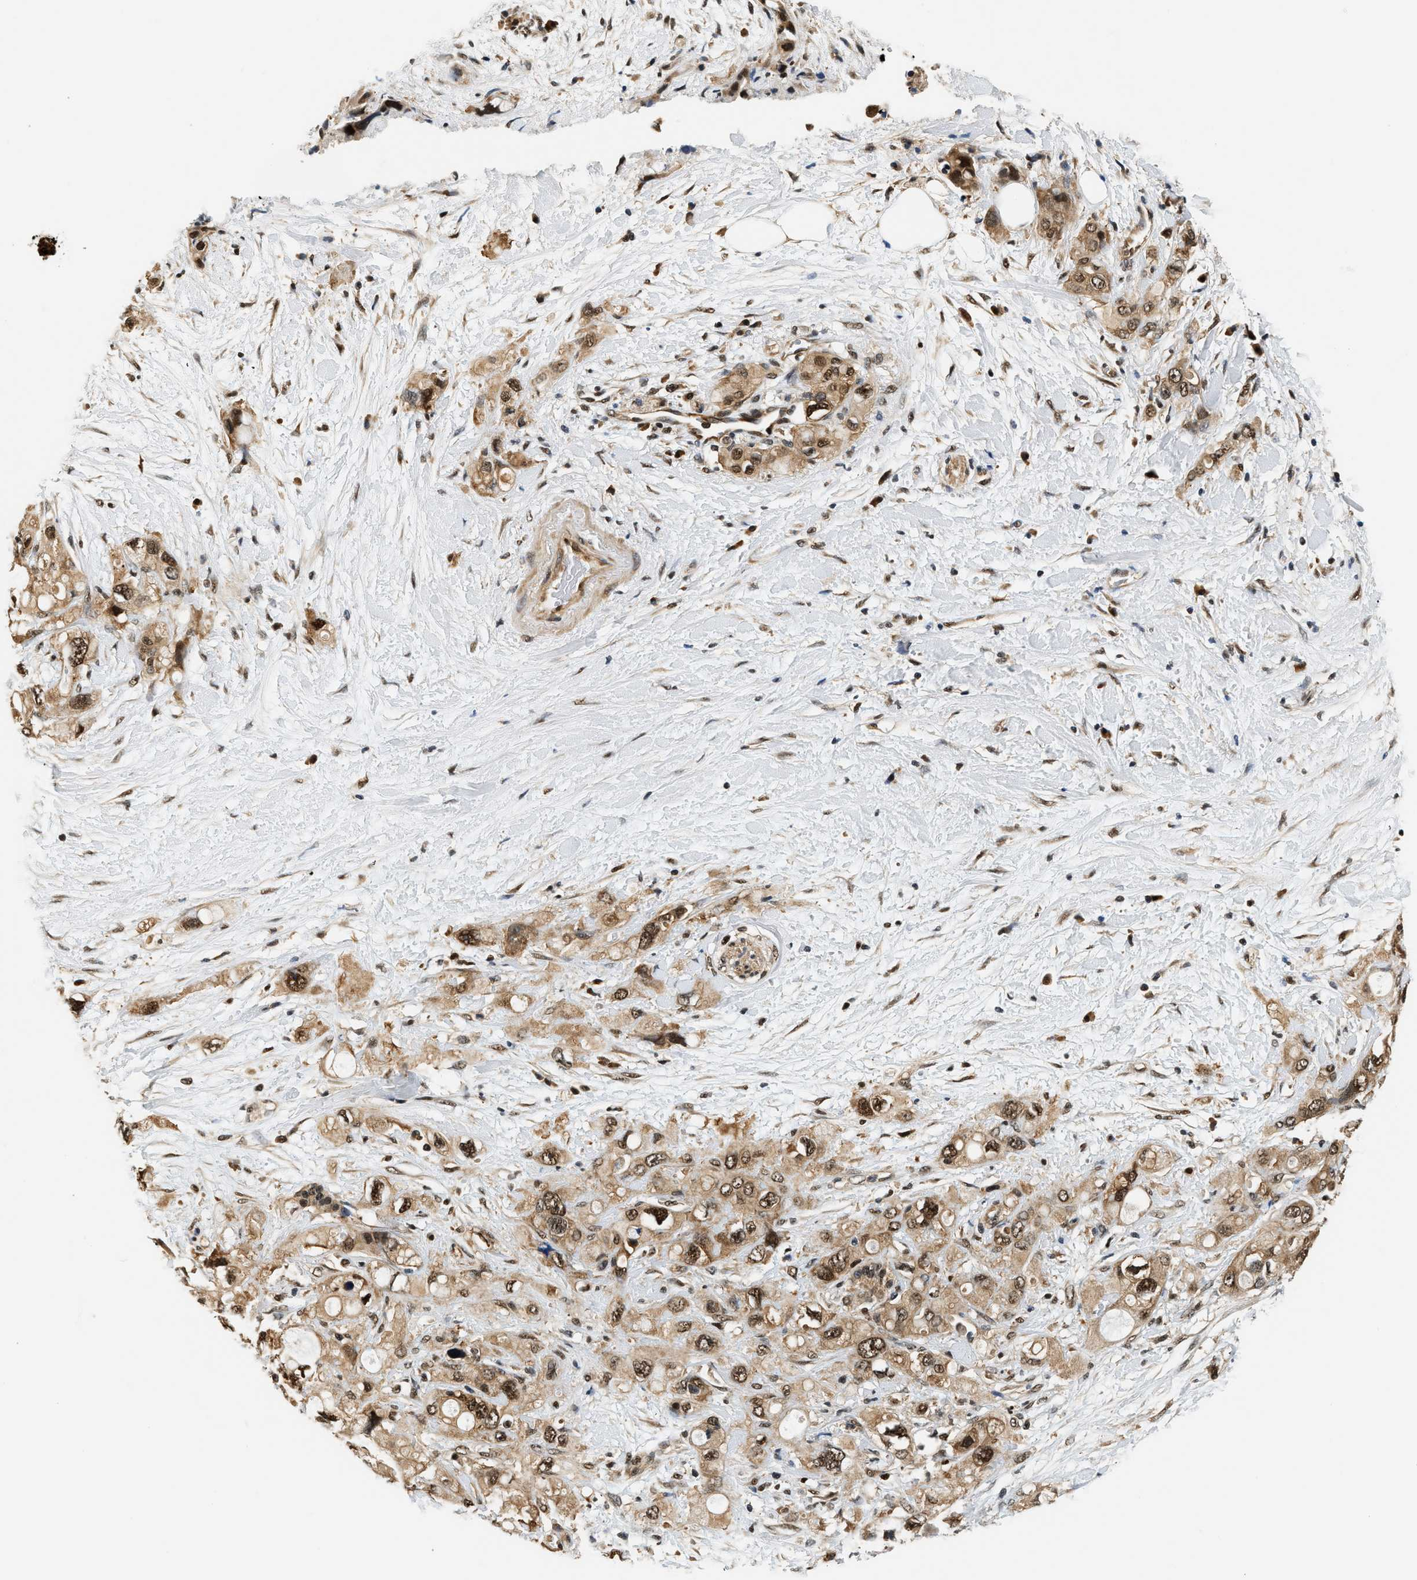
{"staining": {"intensity": "strong", "quantity": ">75%", "location": "cytoplasmic/membranous,nuclear"}, "tissue": "pancreatic cancer", "cell_type": "Tumor cells", "image_type": "cancer", "snomed": [{"axis": "morphology", "description": "Adenocarcinoma, NOS"}, {"axis": "topography", "description": "Pancreas"}], "caption": "IHC photomicrograph of neoplastic tissue: human adenocarcinoma (pancreatic) stained using immunohistochemistry shows high levels of strong protein expression localized specifically in the cytoplasmic/membranous and nuclear of tumor cells, appearing as a cytoplasmic/membranous and nuclear brown color.", "gene": "PSMD3", "patient": {"sex": "female", "age": 56}}